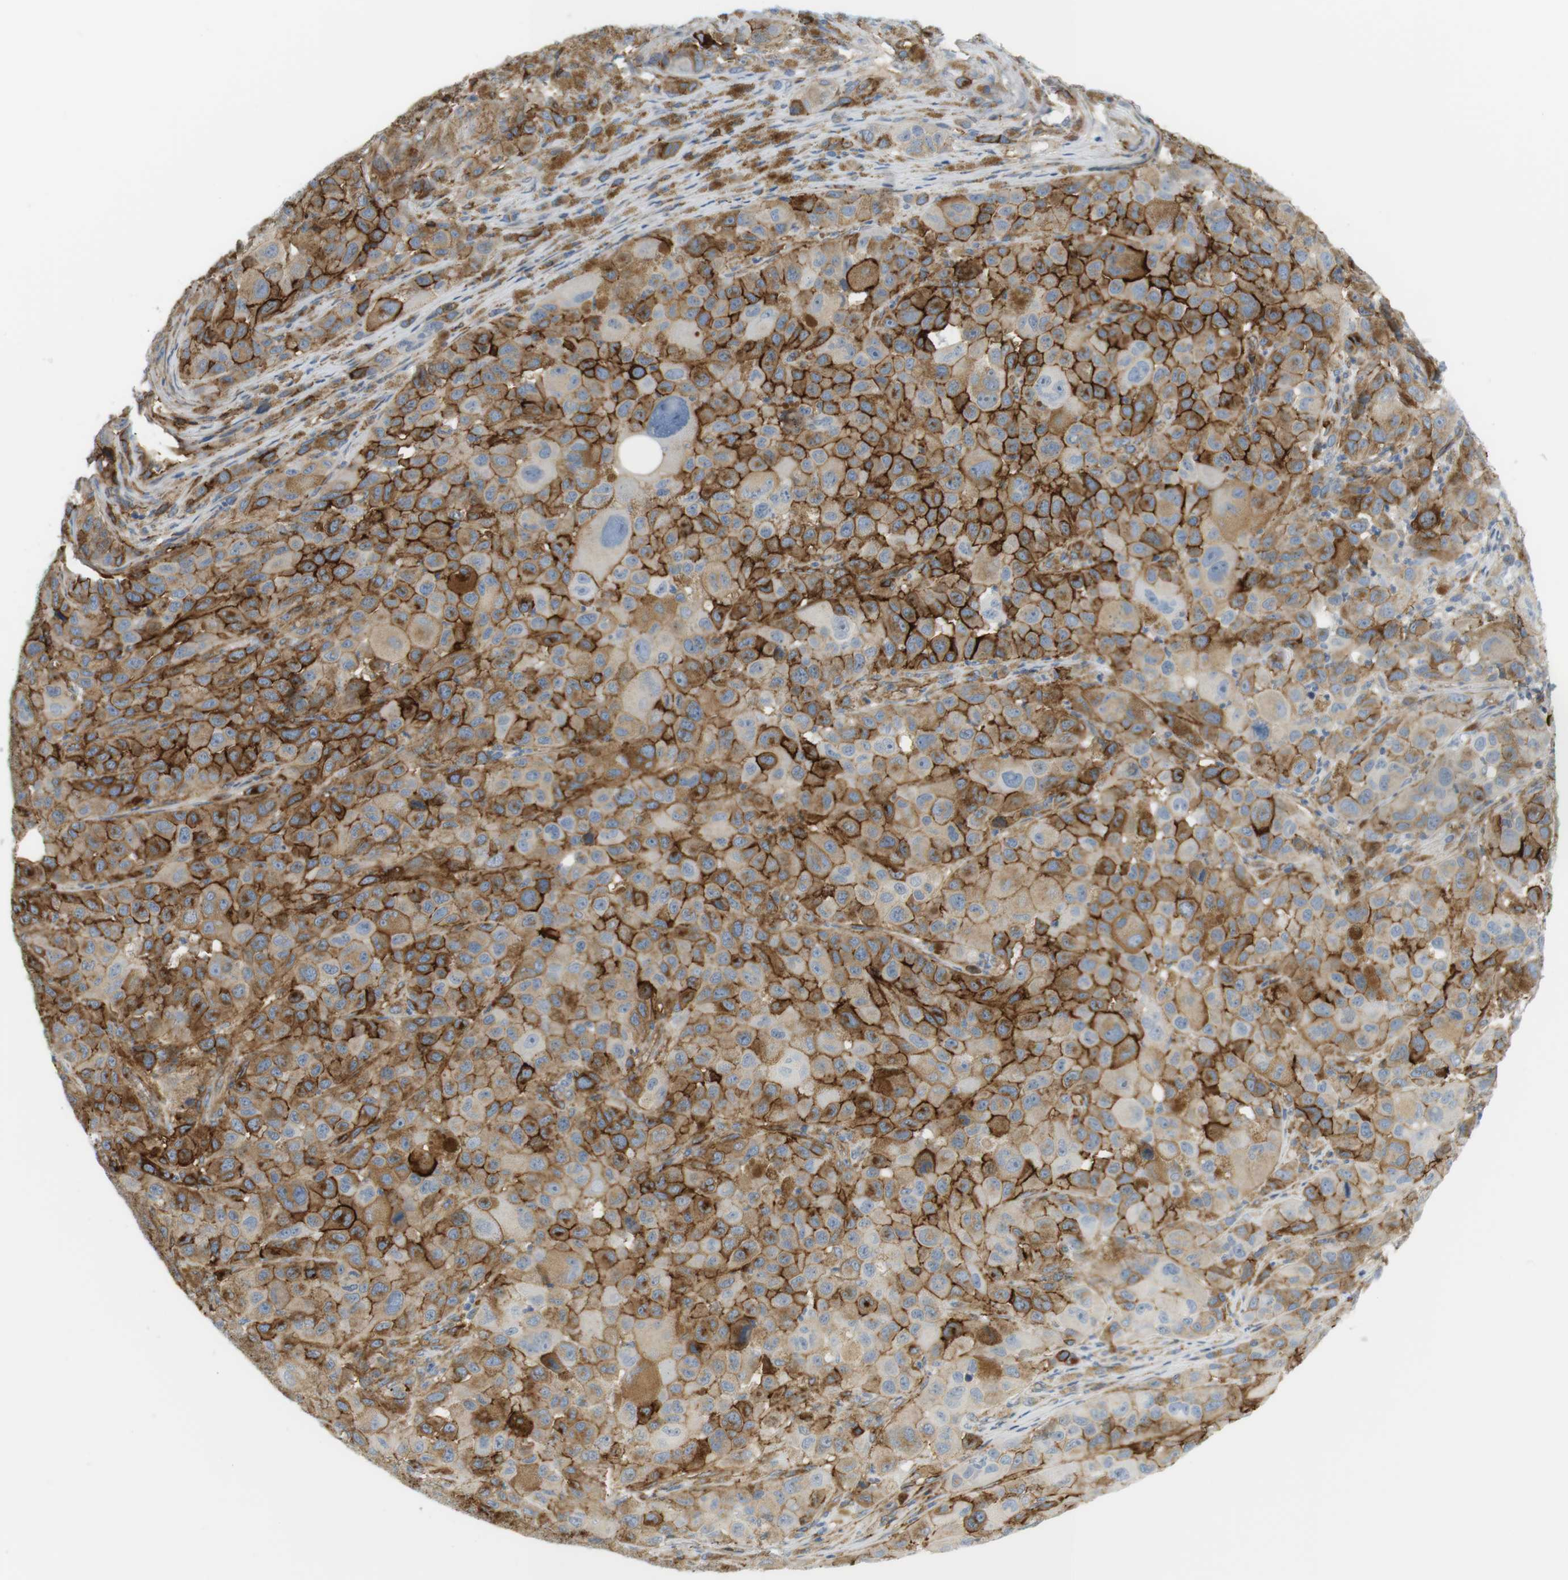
{"staining": {"intensity": "moderate", "quantity": ">75%", "location": "cytoplasmic/membranous"}, "tissue": "melanoma", "cell_type": "Tumor cells", "image_type": "cancer", "snomed": [{"axis": "morphology", "description": "Malignant melanoma, NOS"}, {"axis": "topography", "description": "Skin"}], "caption": "Malignant melanoma was stained to show a protein in brown. There is medium levels of moderate cytoplasmic/membranous staining in approximately >75% of tumor cells. (Stains: DAB (3,3'-diaminobenzidine) in brown, nuclei in blue, Microscopy: brightfield microscopy at high magnification).", "gene": "F2R", "patient": {"sex": "male", "age": 96}}